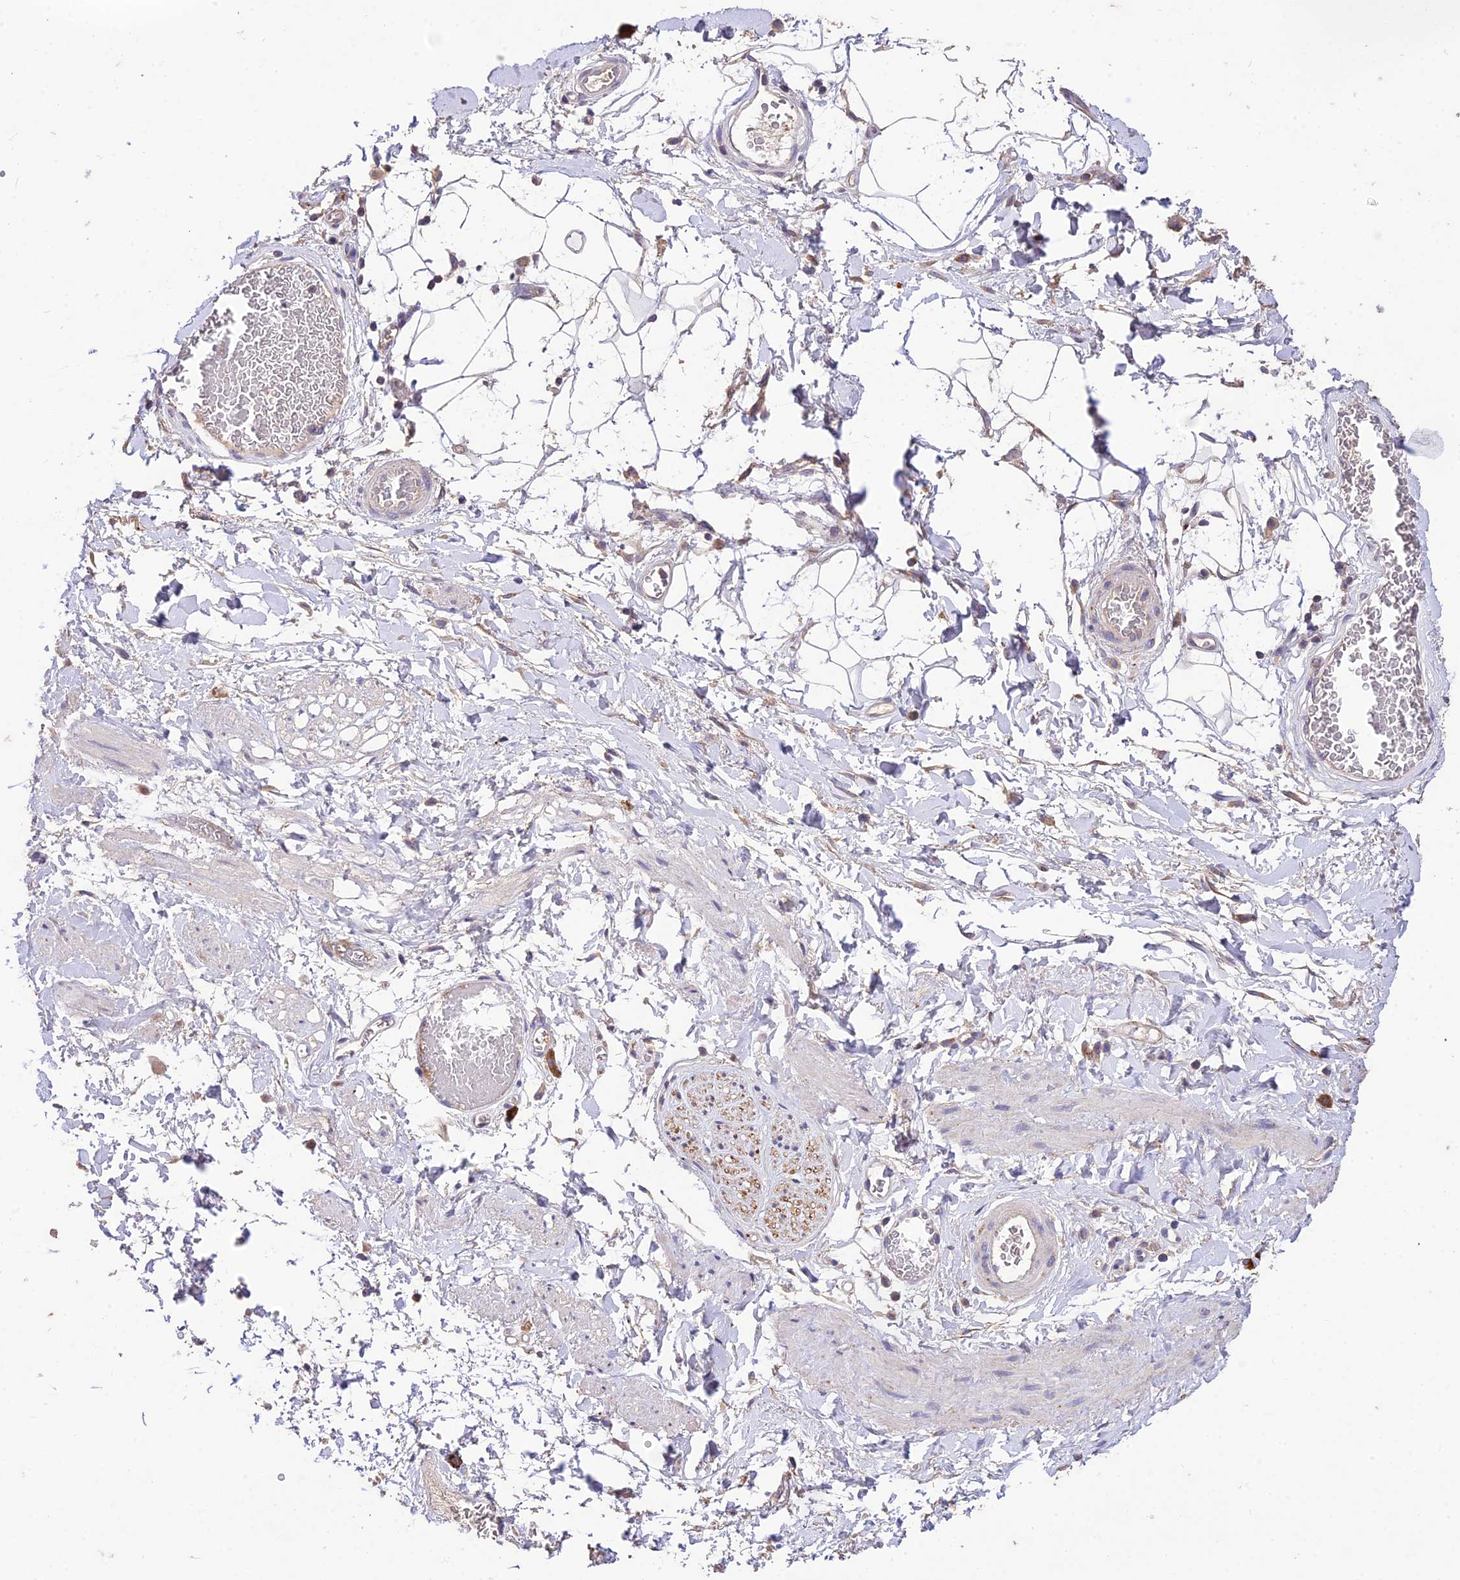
{"staining": {"intensity": "weak", "quantity": ">75%", "location": "cytoplasmic/membranous"}, "tissue": "adipose tissue", "cell_type": "Adipocytes", "image_type": "normal", "snomed": [{"axis": "morphology", "description": "Normal tissue, NOS"}, {"axis": "morphology", "description": "Adenocarcinoma, NOS"}, {"axis": "topography", "description": "Rectum"}, {"axis": "topography", "description": "Vagina"}, {"axis": "topography", "description": "Peripheral nerve tissue"}], "caption": "Adipocytes exhibit weak cytoplasmic/membranous expression in about >75% of cells in benign adipose tissue.", "gene": "SDHD", "patient": {"sex": "female", "age": 71}}